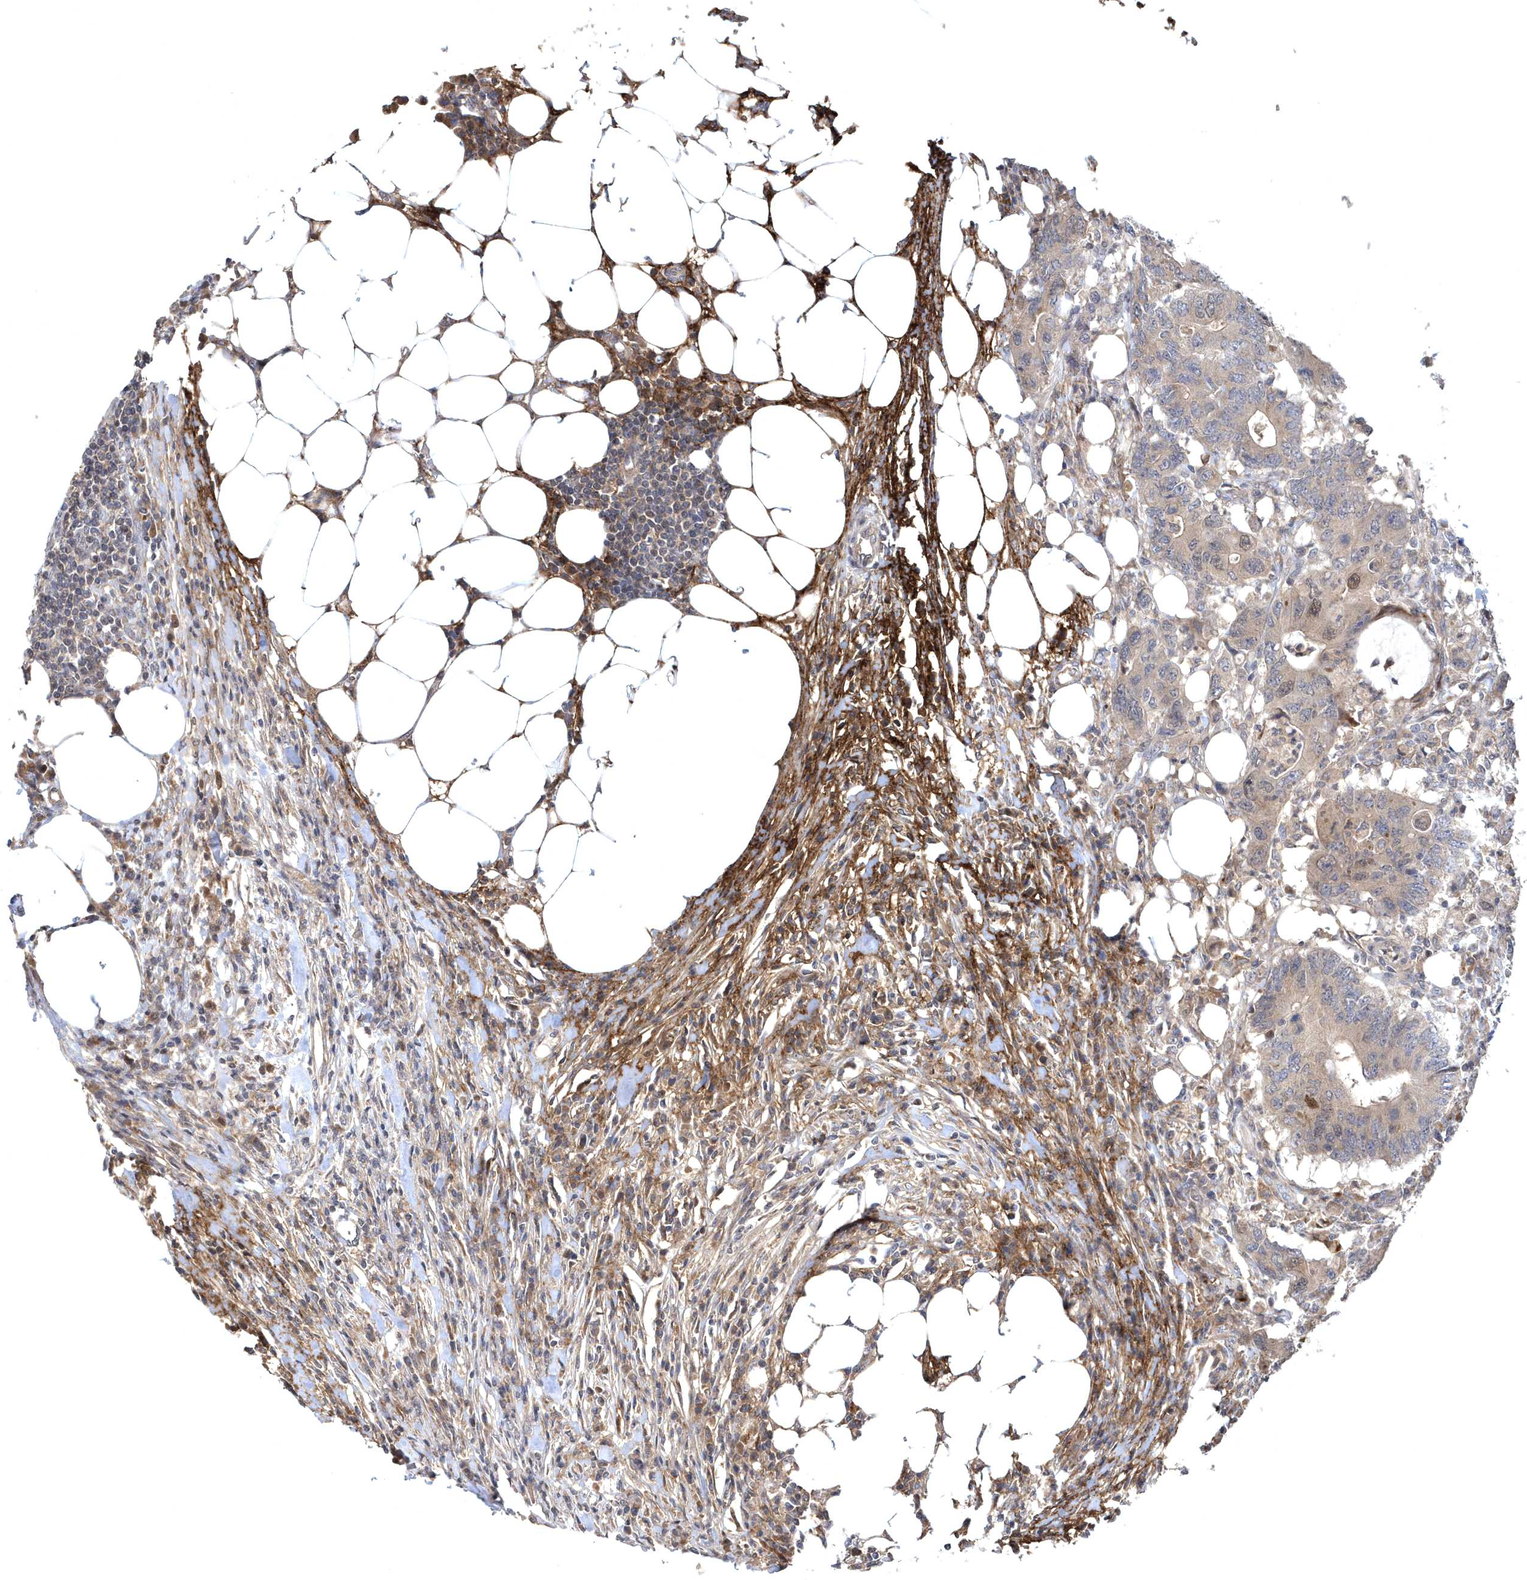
{"staining": {"intensity": "weak", "quantity": ">75%", "location": "cytoplasmic/membranous"}, "tissue": "colorectal cancer", "cell_type": "Tumor cells", "image_type": "cancer", "snomed": [{"axis": "morphology", "description": "Adenocarcinoma, NOS"}, {"axis": "topography", "description": "Colon"}], "caption": "Immunohistochemical staining of human colorectal cancer reveals weak cytoplasmic/membranous protein staining in approximately >75% of tumor cells.", "gene": "HMGCS1", "patient": {"sex": "male", "age": 71}}